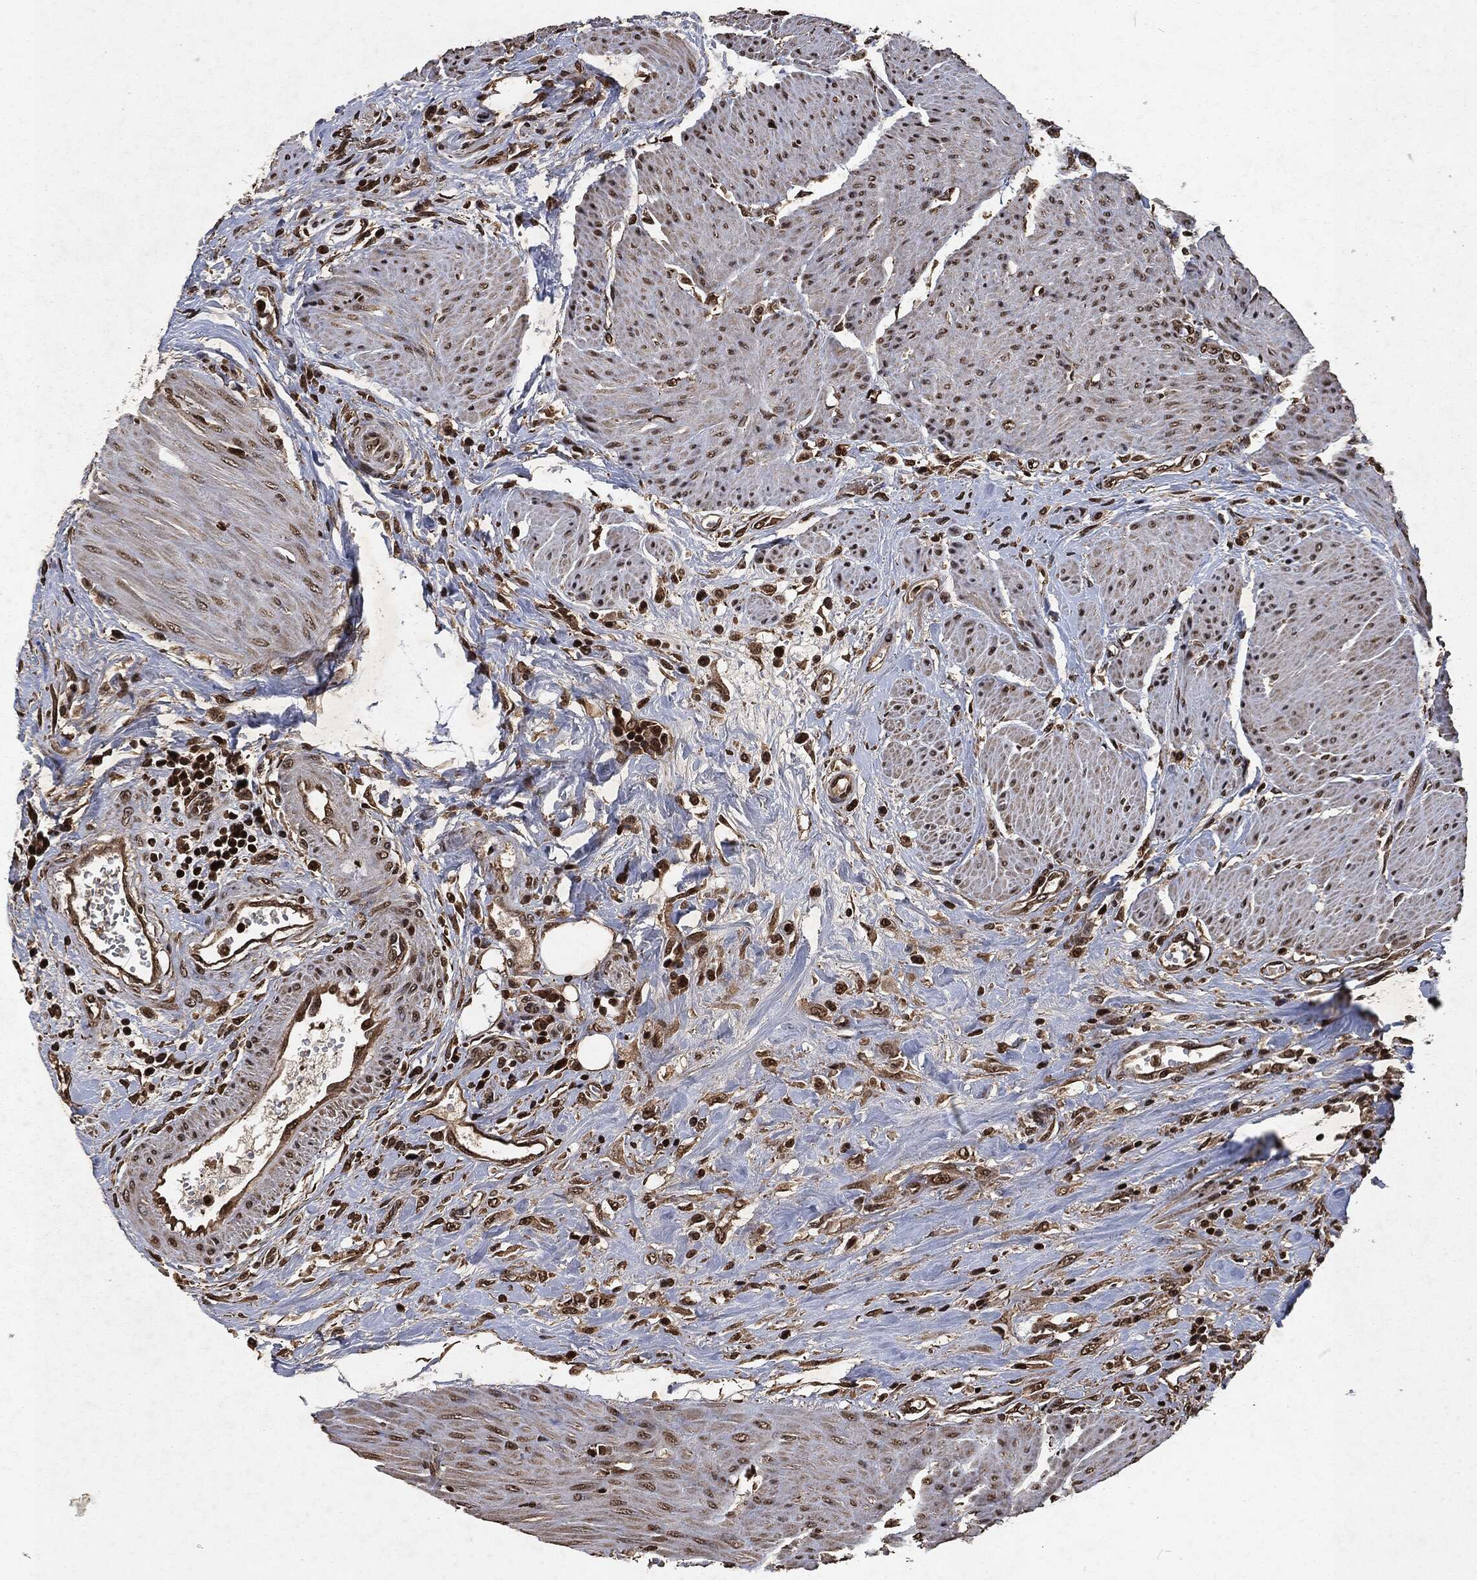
{"staining": {"intensity": "moderate", "quantity": "25%-75%", "location": "nuclear"}, "tissue": "urothelial cancer", "cell_type": "Tumor cells", "image_type": "cancer", "snomed": [{"axis": "morphology", "description": "Urothelial carcinoma, High grade"}, {"axis": "topography", "description": "Urinary bladder"}], "caption": "Immunohistochemical staining of urothelial cancer displays medium levels of moderate nuclear positivity in approximately 25%-75% of tumor cells.", "gene": "SNAI1", "patient": {"sex": "male", "age": 35}}